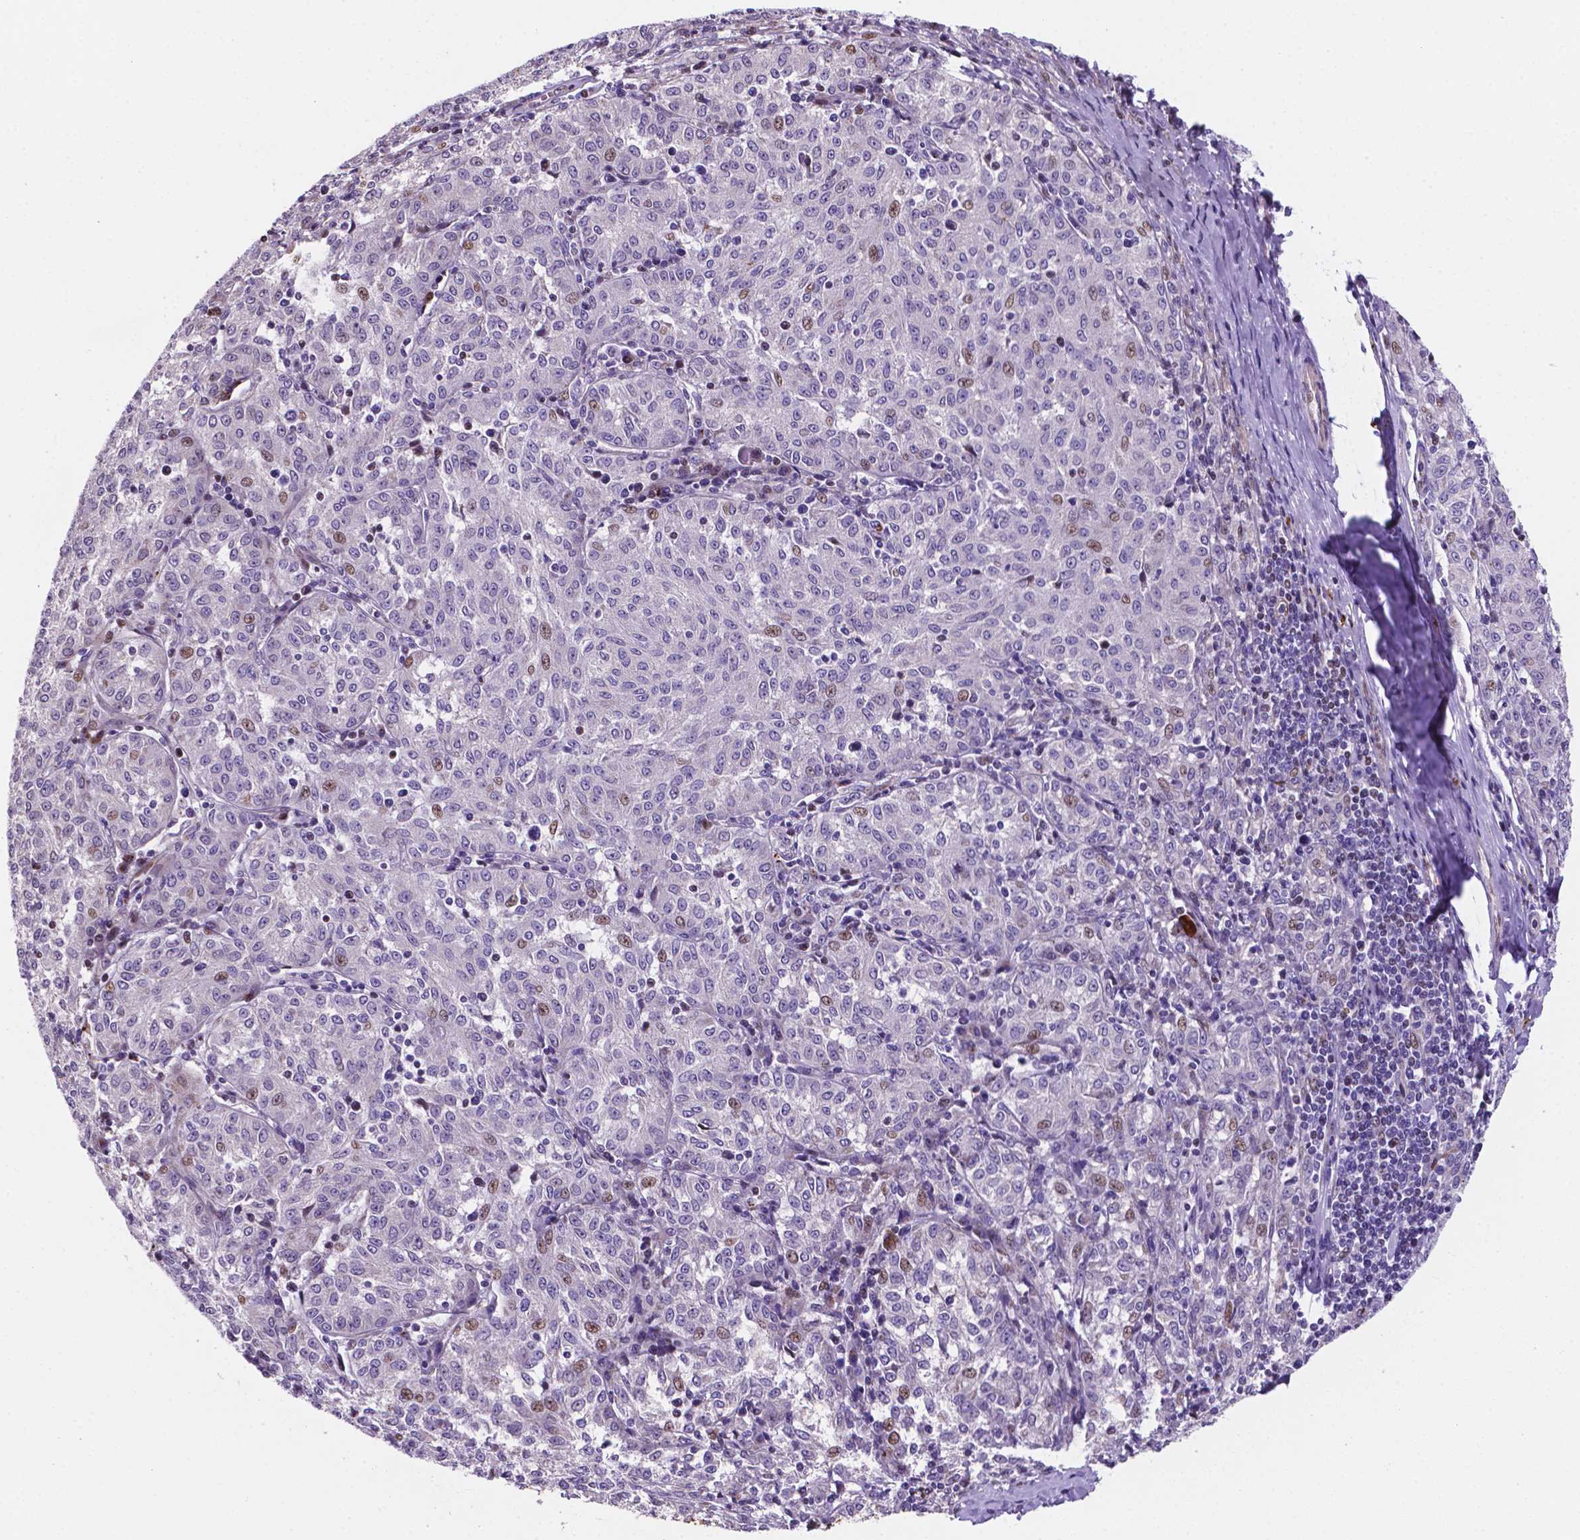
{"staining": {"intensity": "moderate", "quantity": "<25%", "location": "nuclear"}, "tissue": "melanoma", "cell_type": "Tumor cells", "image_type": "cancer", "snomed": [{"axis": "morphology", "description": "Malignant melanoma, NOS"}, {"axis": "topography", "description": "Skin"}], "caption": "Immunohistochemistry (IHC) (DAB (3,3'-diaminobenzidine)) staining of malignant melanoma shows moderate nuclear protein staining in about <25% of tumor cells. (Stains: DAB (3,3'-diaminobenzidine) in brown, nuclei in blue, Microscopy: brightfield microscopy at high magnification).", "gene": "TM4SF20", "patient": {"sex": "female", "age": 72}}